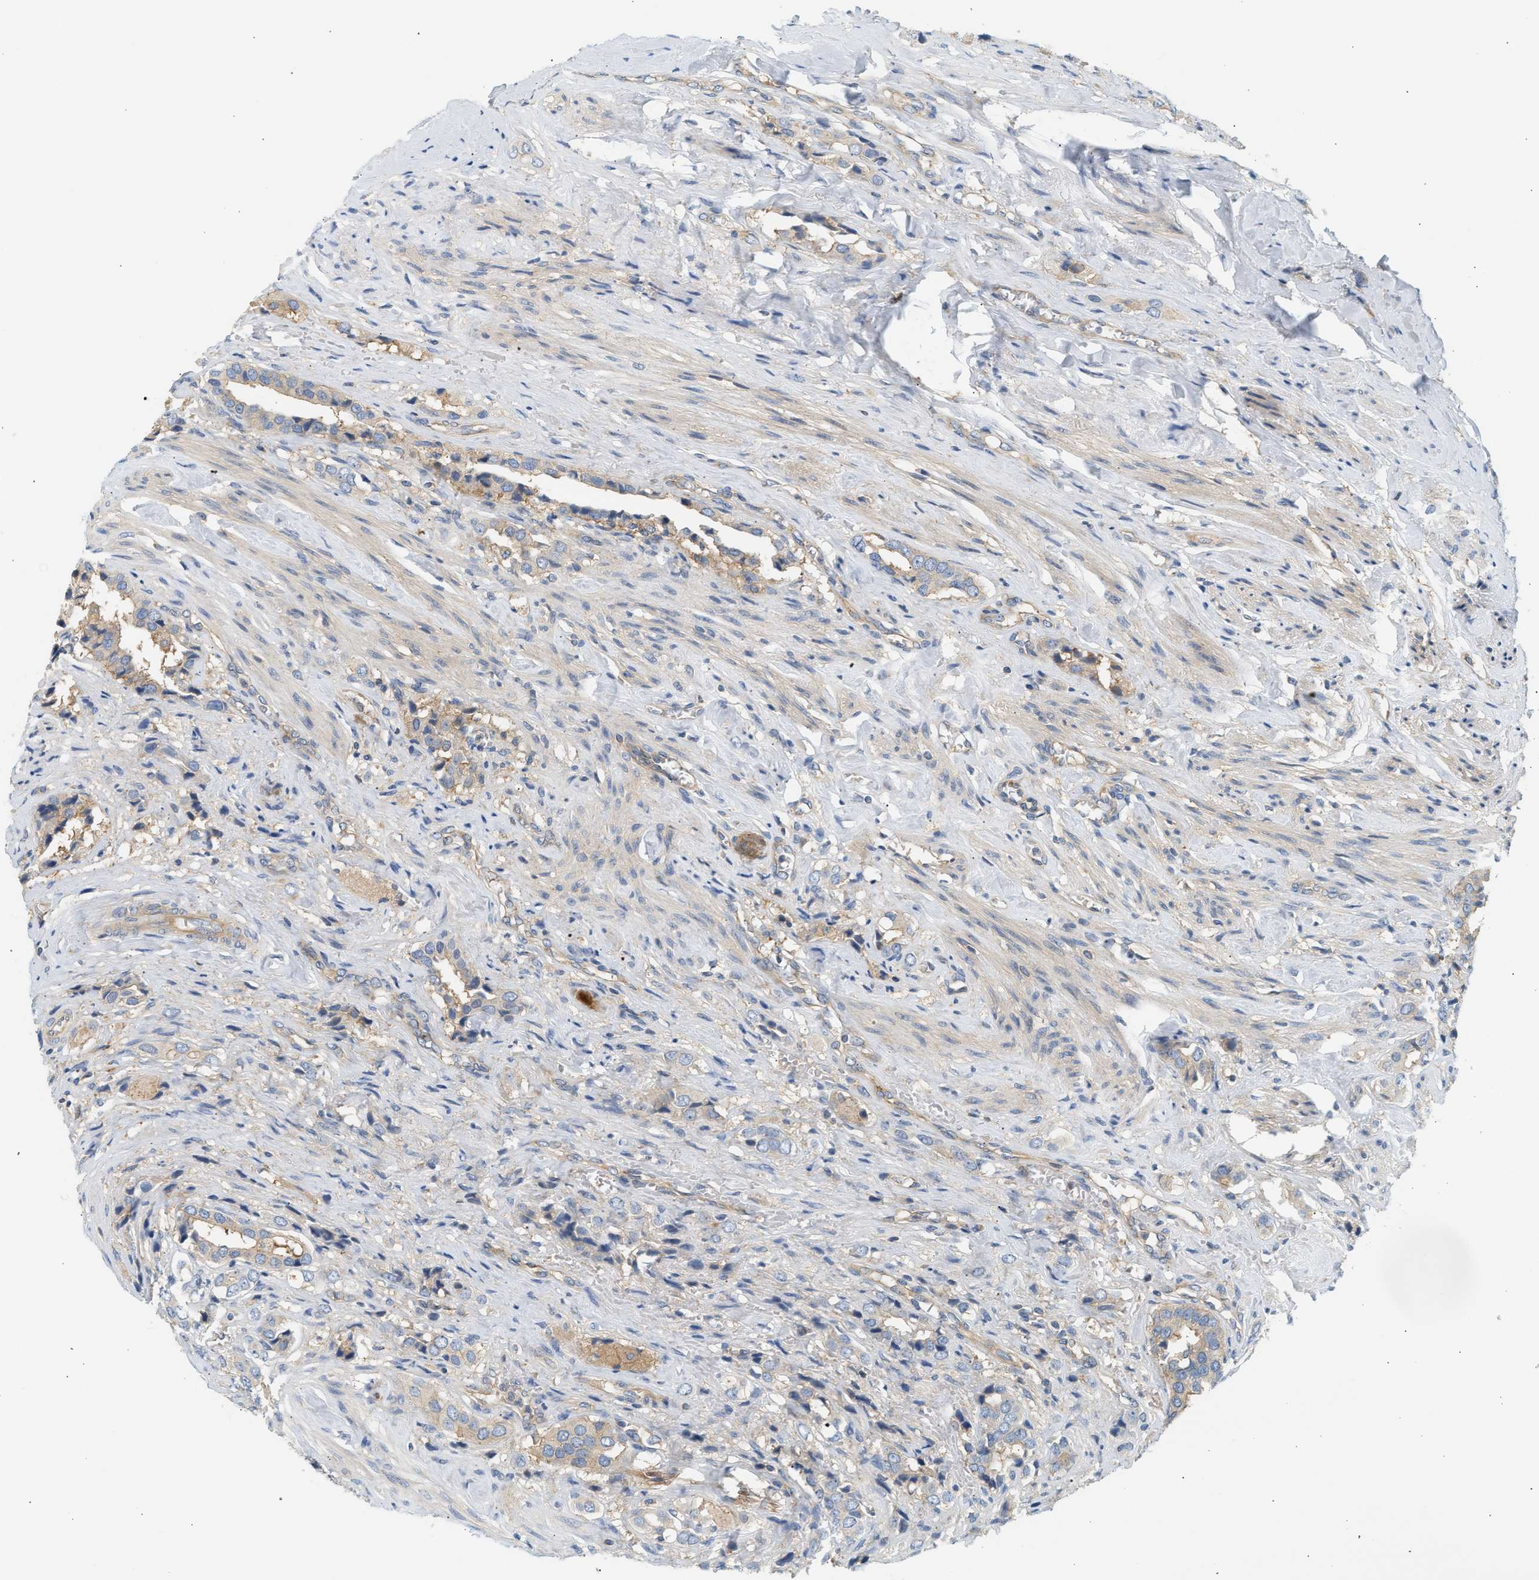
{"staining": {"intensity": "weak", "quantity": "25%-75%", "location": "cytoplasmic/membranous"}, "tissue": "prostate cancer", "cell_type": "Tumor cells", "image_type": "cancer", "snomed": [{"axis": "morphology", "description": "Adenocarcinoma, High grade"}, {"axis": "topography", "description": "Prostate"}], "caption": "About 25%-75% of tumor cells in human prostate high-grade adenocarcinoma demonstrate weak cytoplasmic/membranous protein positivity as visualized by brown immunohistochemical staining.", "gene": "PAFAH1B1", "patient": {"sex": "male", "age": 52}}